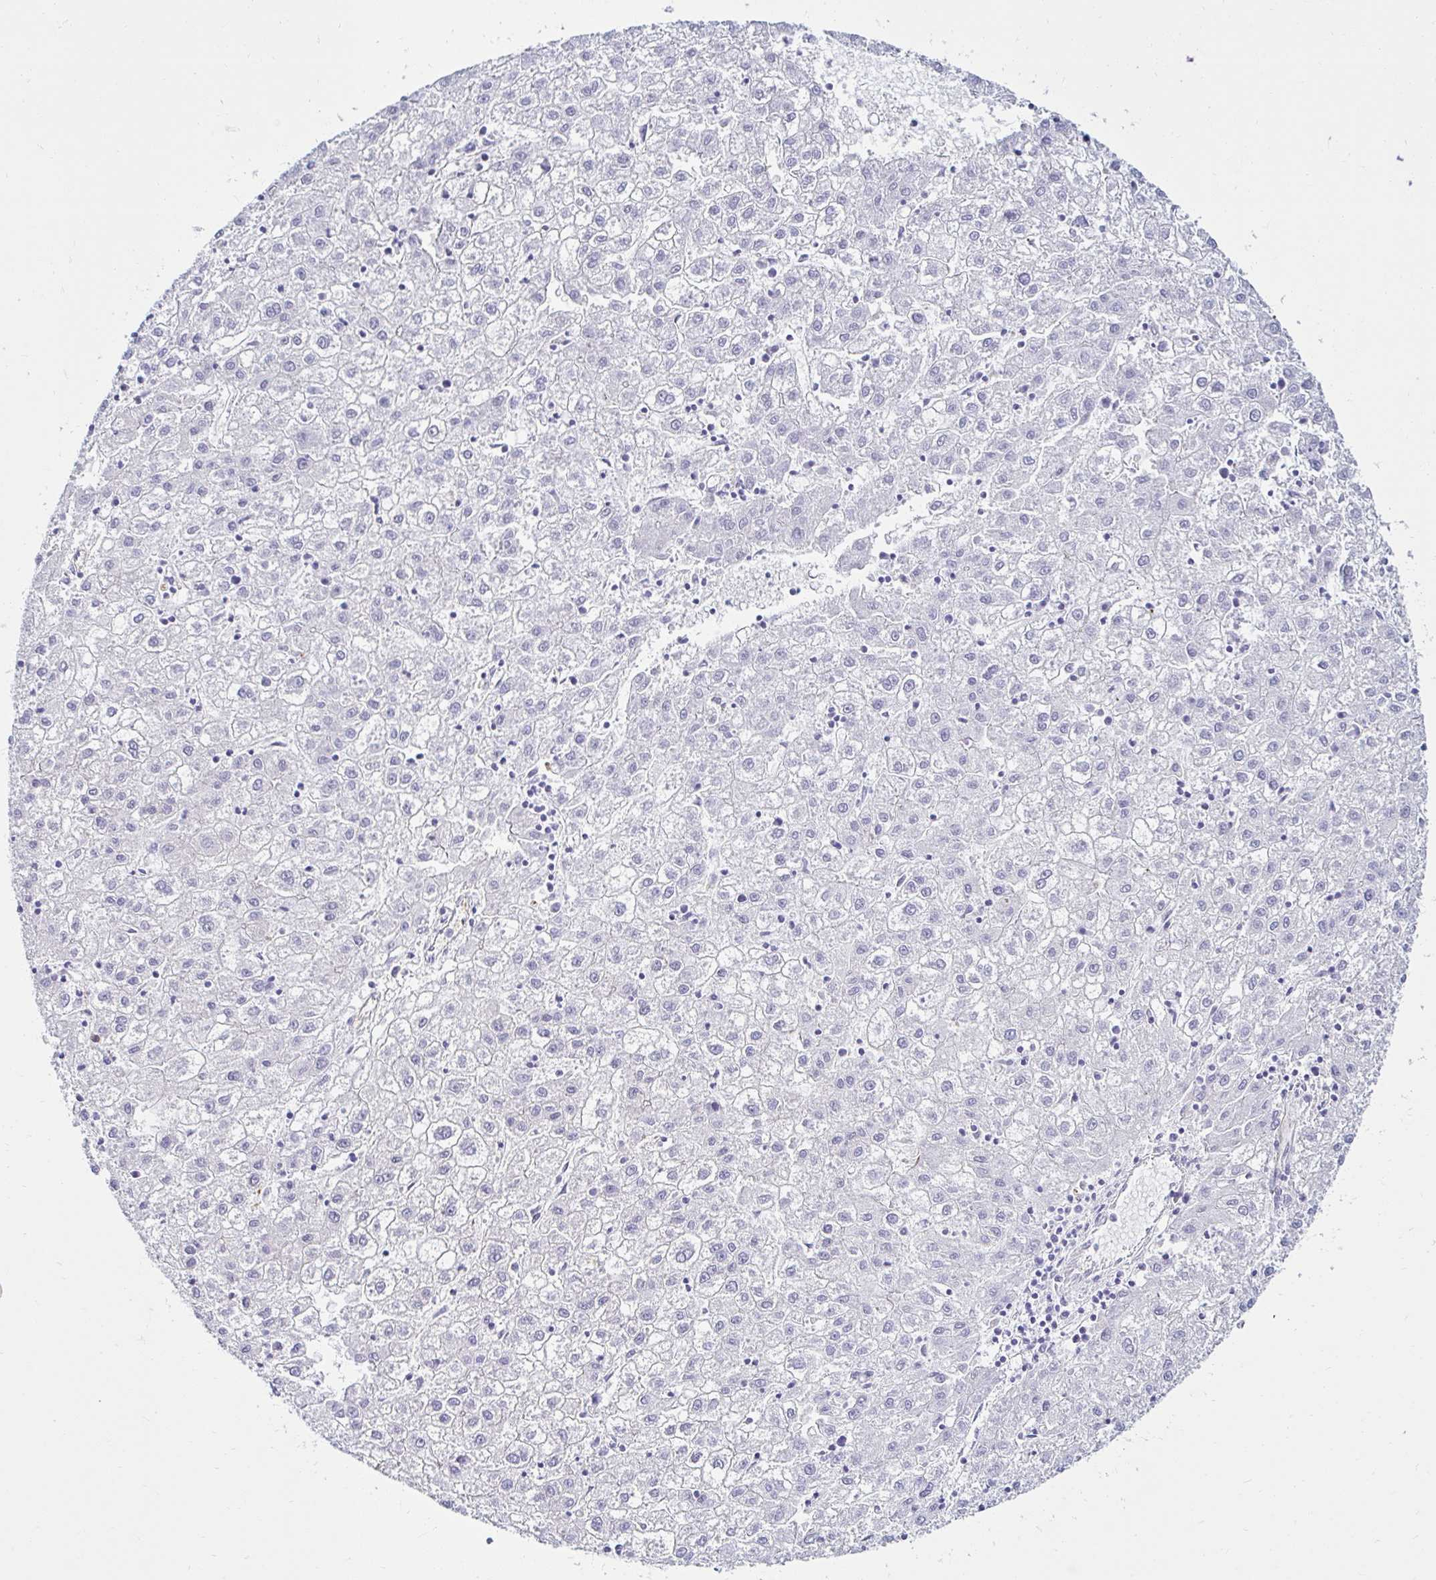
{"staining": {"intensity": "negative", "quantity": "none", "location": "none"}, "tissue": "liver cancer", "cell_type": "Tumor cells", "image_type": "cancer", "snomed": [{"axis": "morphology", "description": "Carcinoma, Hepatocellular, NOS"}, {"axis": "topography", "description": "Liver"}], "caption": "Immunohistochemistry (IHC) of human hepatocellular carcinoma (liver) demonstrates no positivity in tumor cells.", "gene": "ANKRD62", "patient": {"sex": "male", "age": 72}}